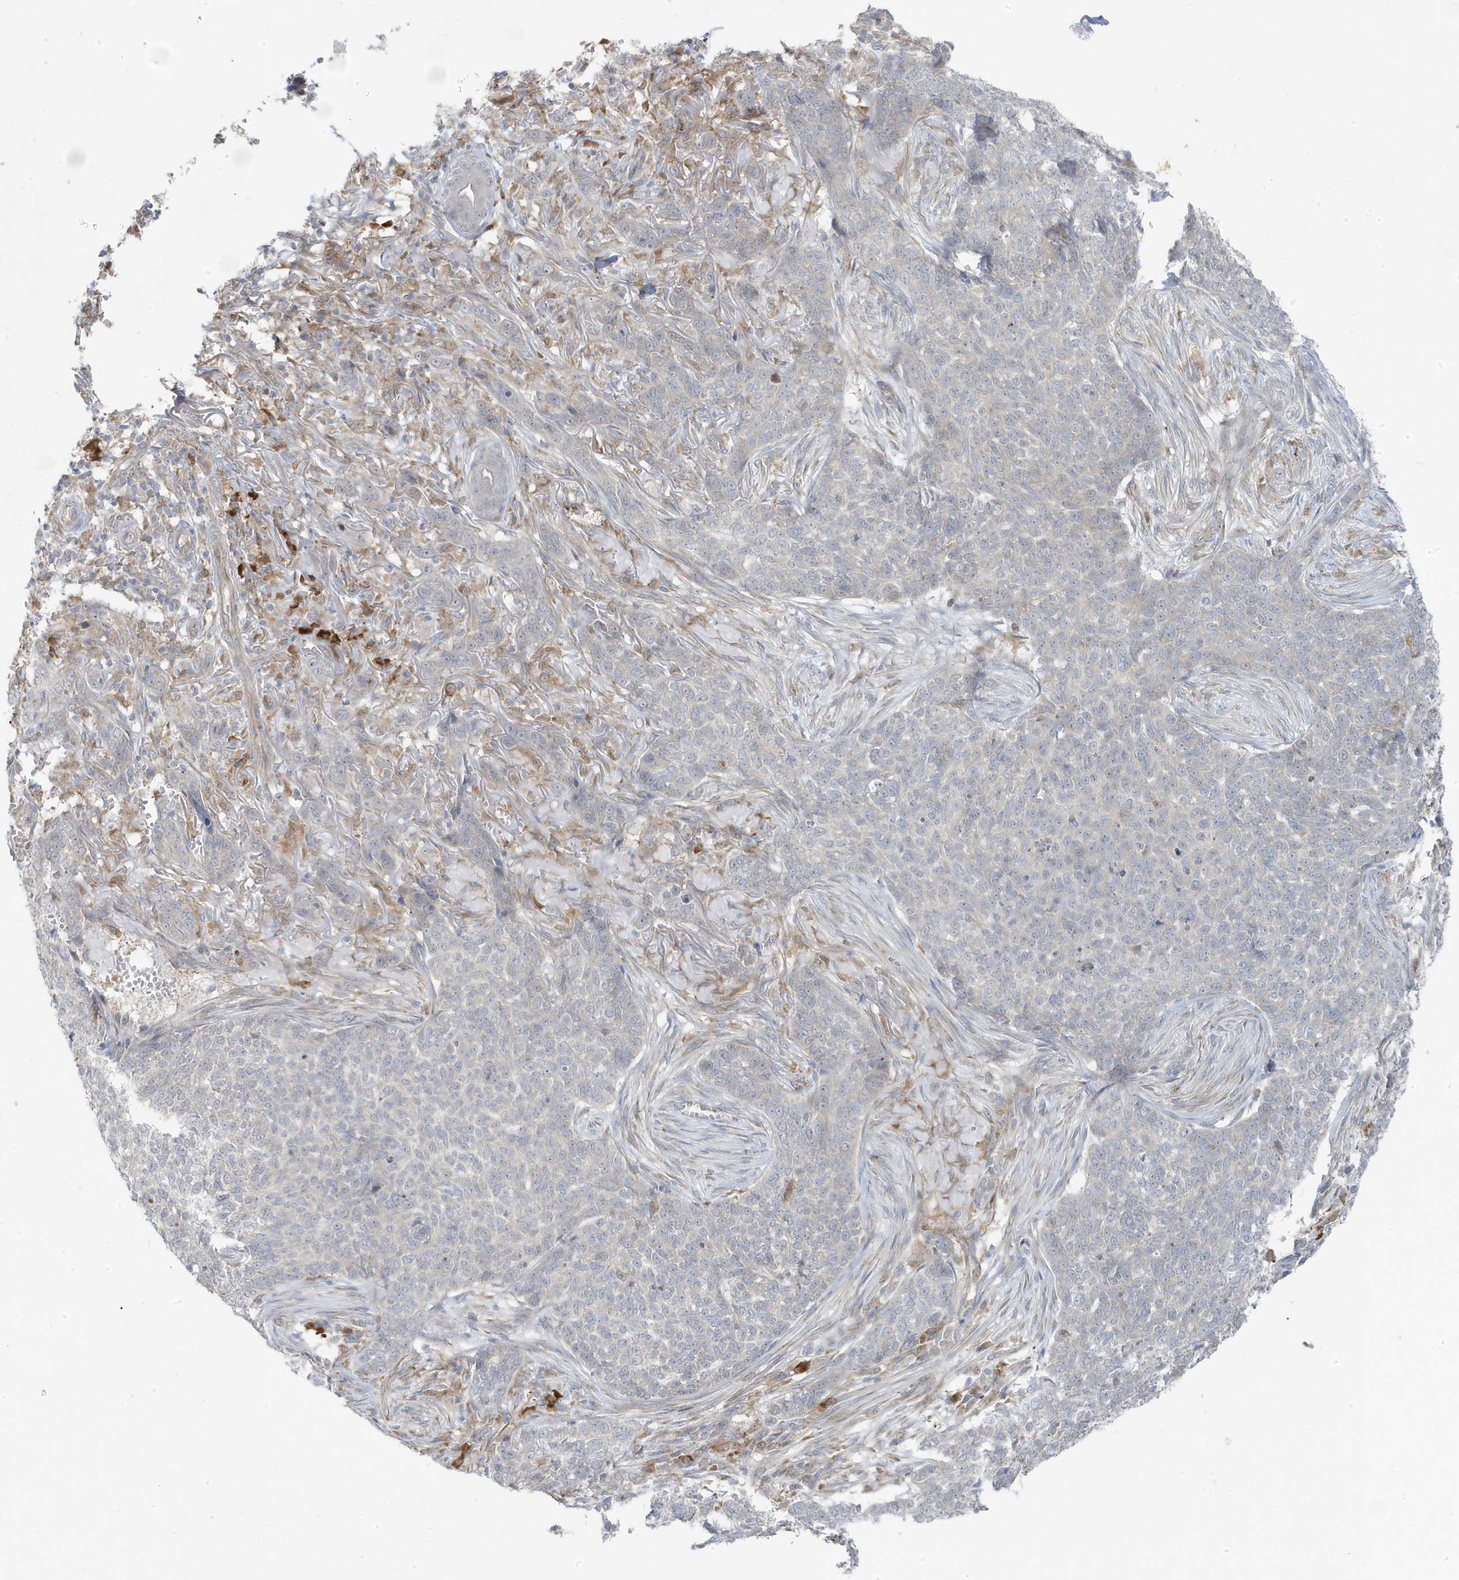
{"staining": {"intensity": "negative", "quantity": "none", "location": "none"}, "tissue": "skin cancer", "cell_type": "Tumor cells", "image_type": "cancer", "snomed": [{"axis": "morphology", "description": "Basal cell carcinoma"}, {"axis": "topography", "description": "Skin"}], "caption": "Skin basal cell carcinoma was stained to show a protein in brown. There is no significant staining in tumor cells.", "gene": "ZNF654", "patient": {"sex": "male", "age": 85}}